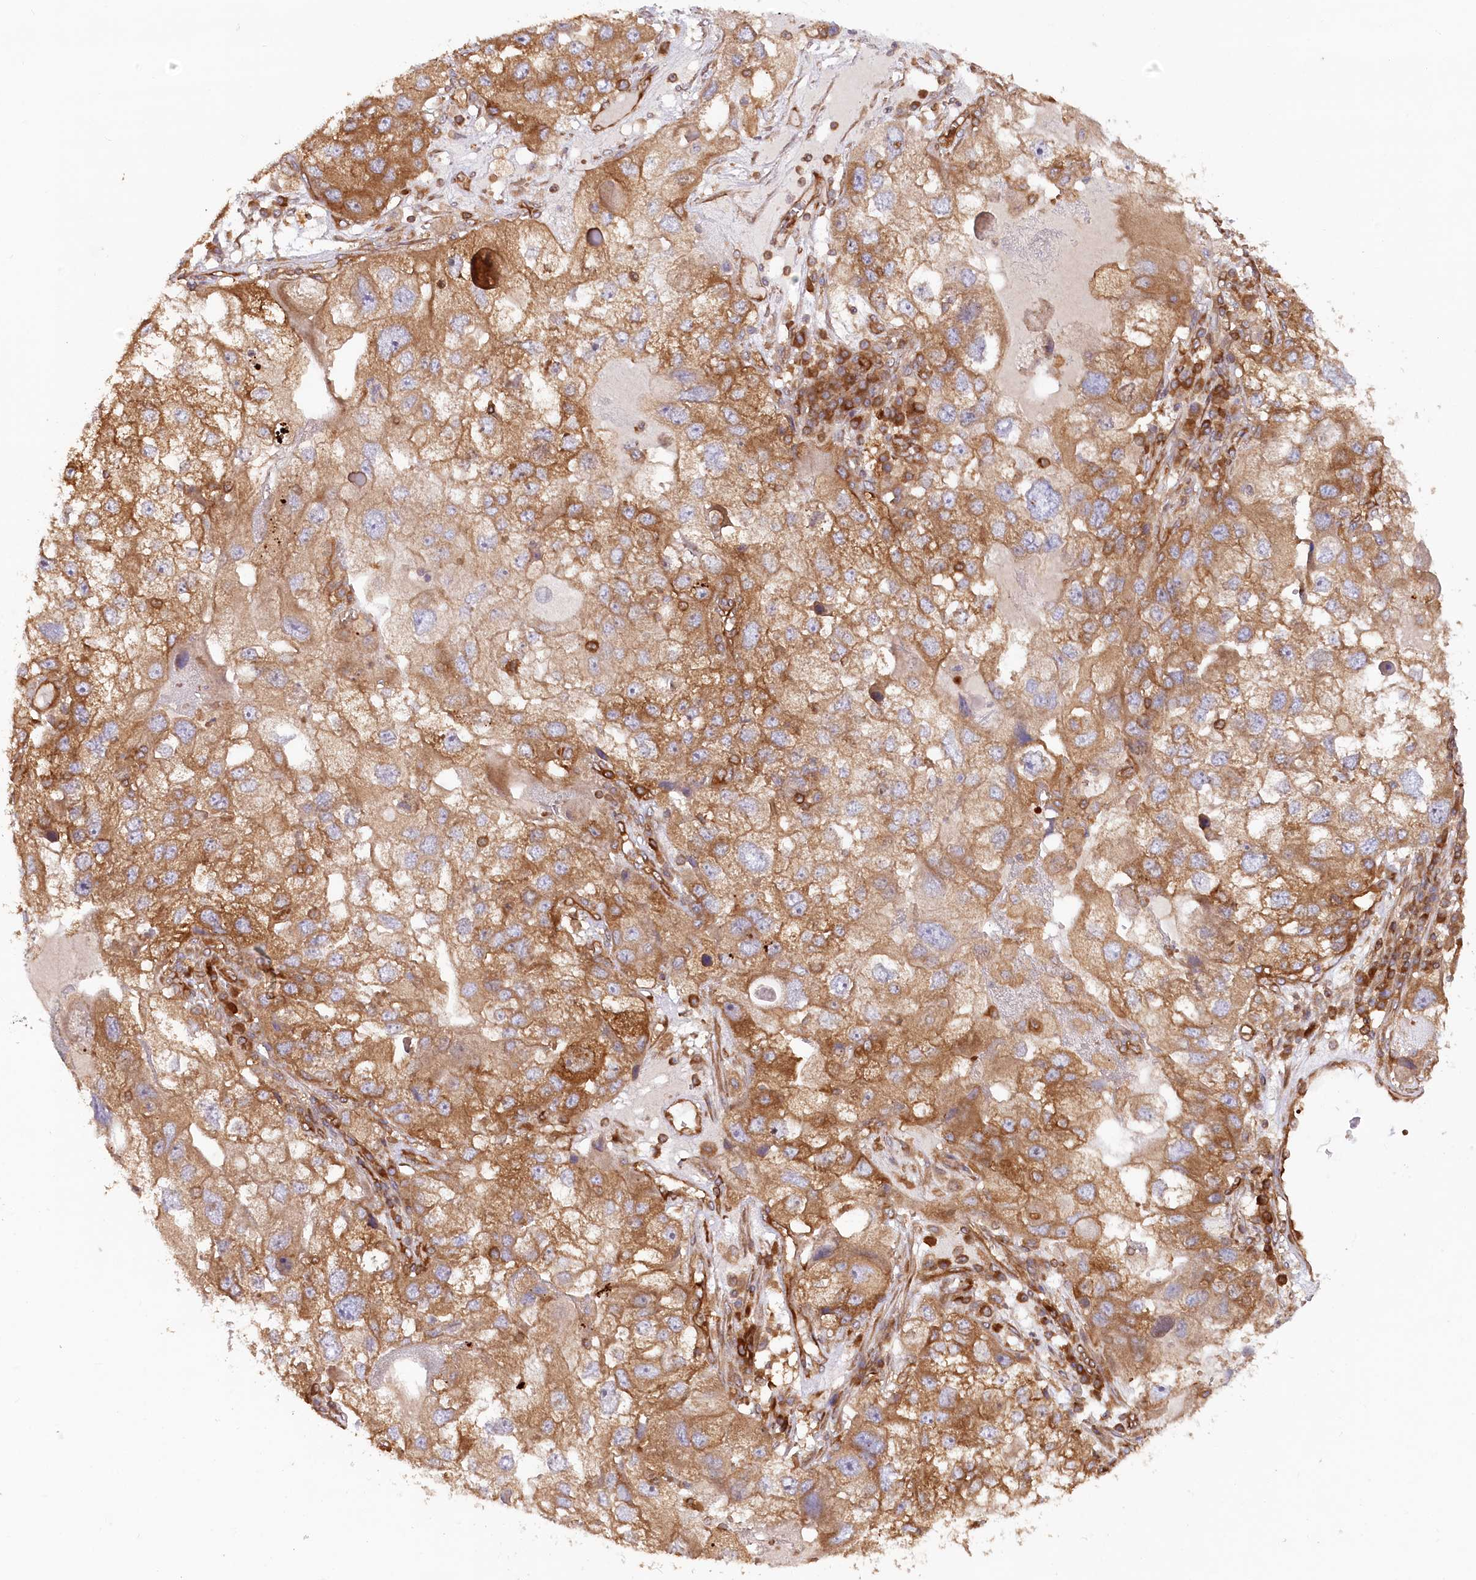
{"staining": {"intensity": "moderate", "quantity": ">75%", "location": "cytoplasmic/membranous"}, "tissue": "endometrial cancer", "cell_type": "Tumor cells", "image_type": "cancer", "snomed": [{"axis": "morphology", "description": "Adenocarcinoma, NOS"}, {"axis": "topography", "description": "Endometrium"}], "caption": "Protein positivity by immunohistochemistry demonstrates moderate cytoplasmic/membranous staining in approximately >75% of tumor cells in endometrial cancer (adenocarcinoma).", "gene": "PAIP2", "patient": {"sex": "female", "age": 49}}